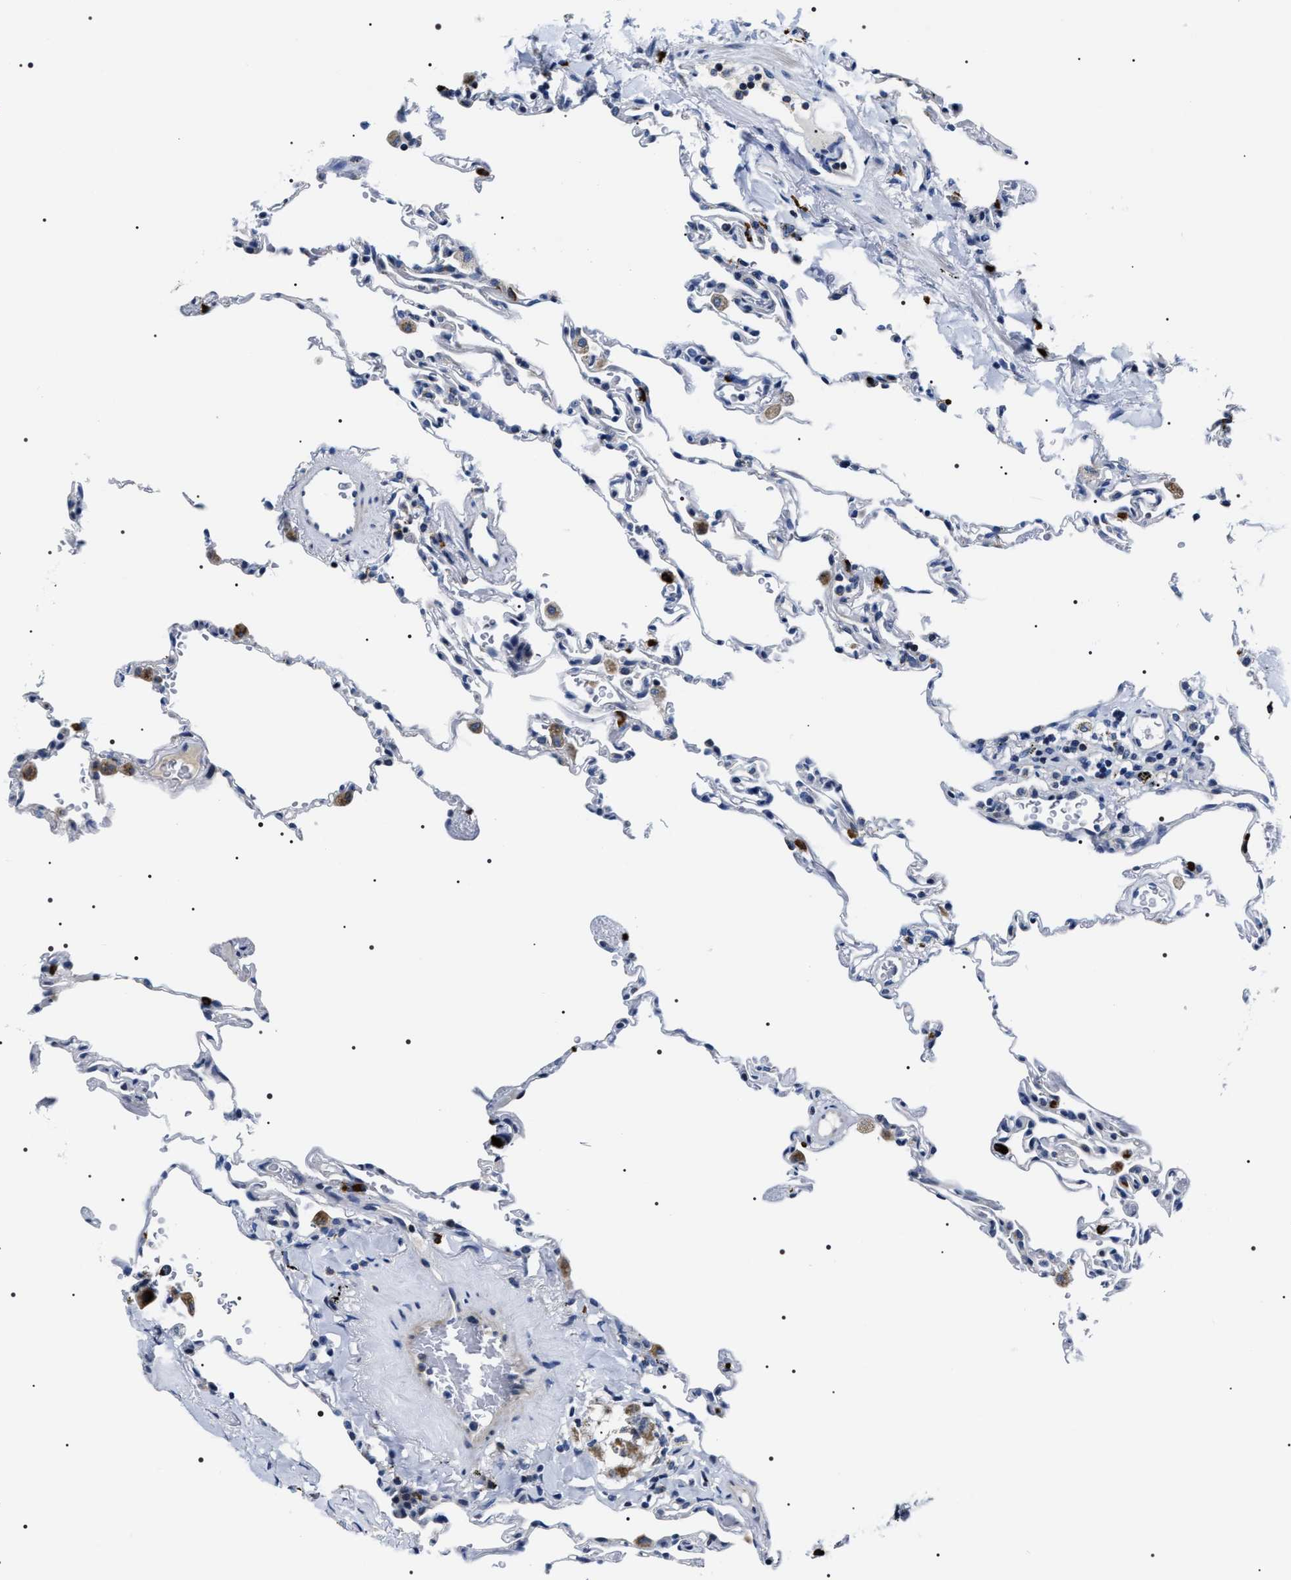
{"staining": {"intensity": "negative", "quantity": "none", "location": "none"}, "tissue": "lung", "cell_type": "Alveolar cells", "image_type": "normal", "snomed": [{"axis": "morphology", "description": "Normal tissue, NOS"}, {"axis": "topography", "description": "Lung"}], "caption": "Alveolar cells show no significant positivity in unremarkable lung.", "gene": "NTMT1", "patient": {"sex": "male", "age": 59}}